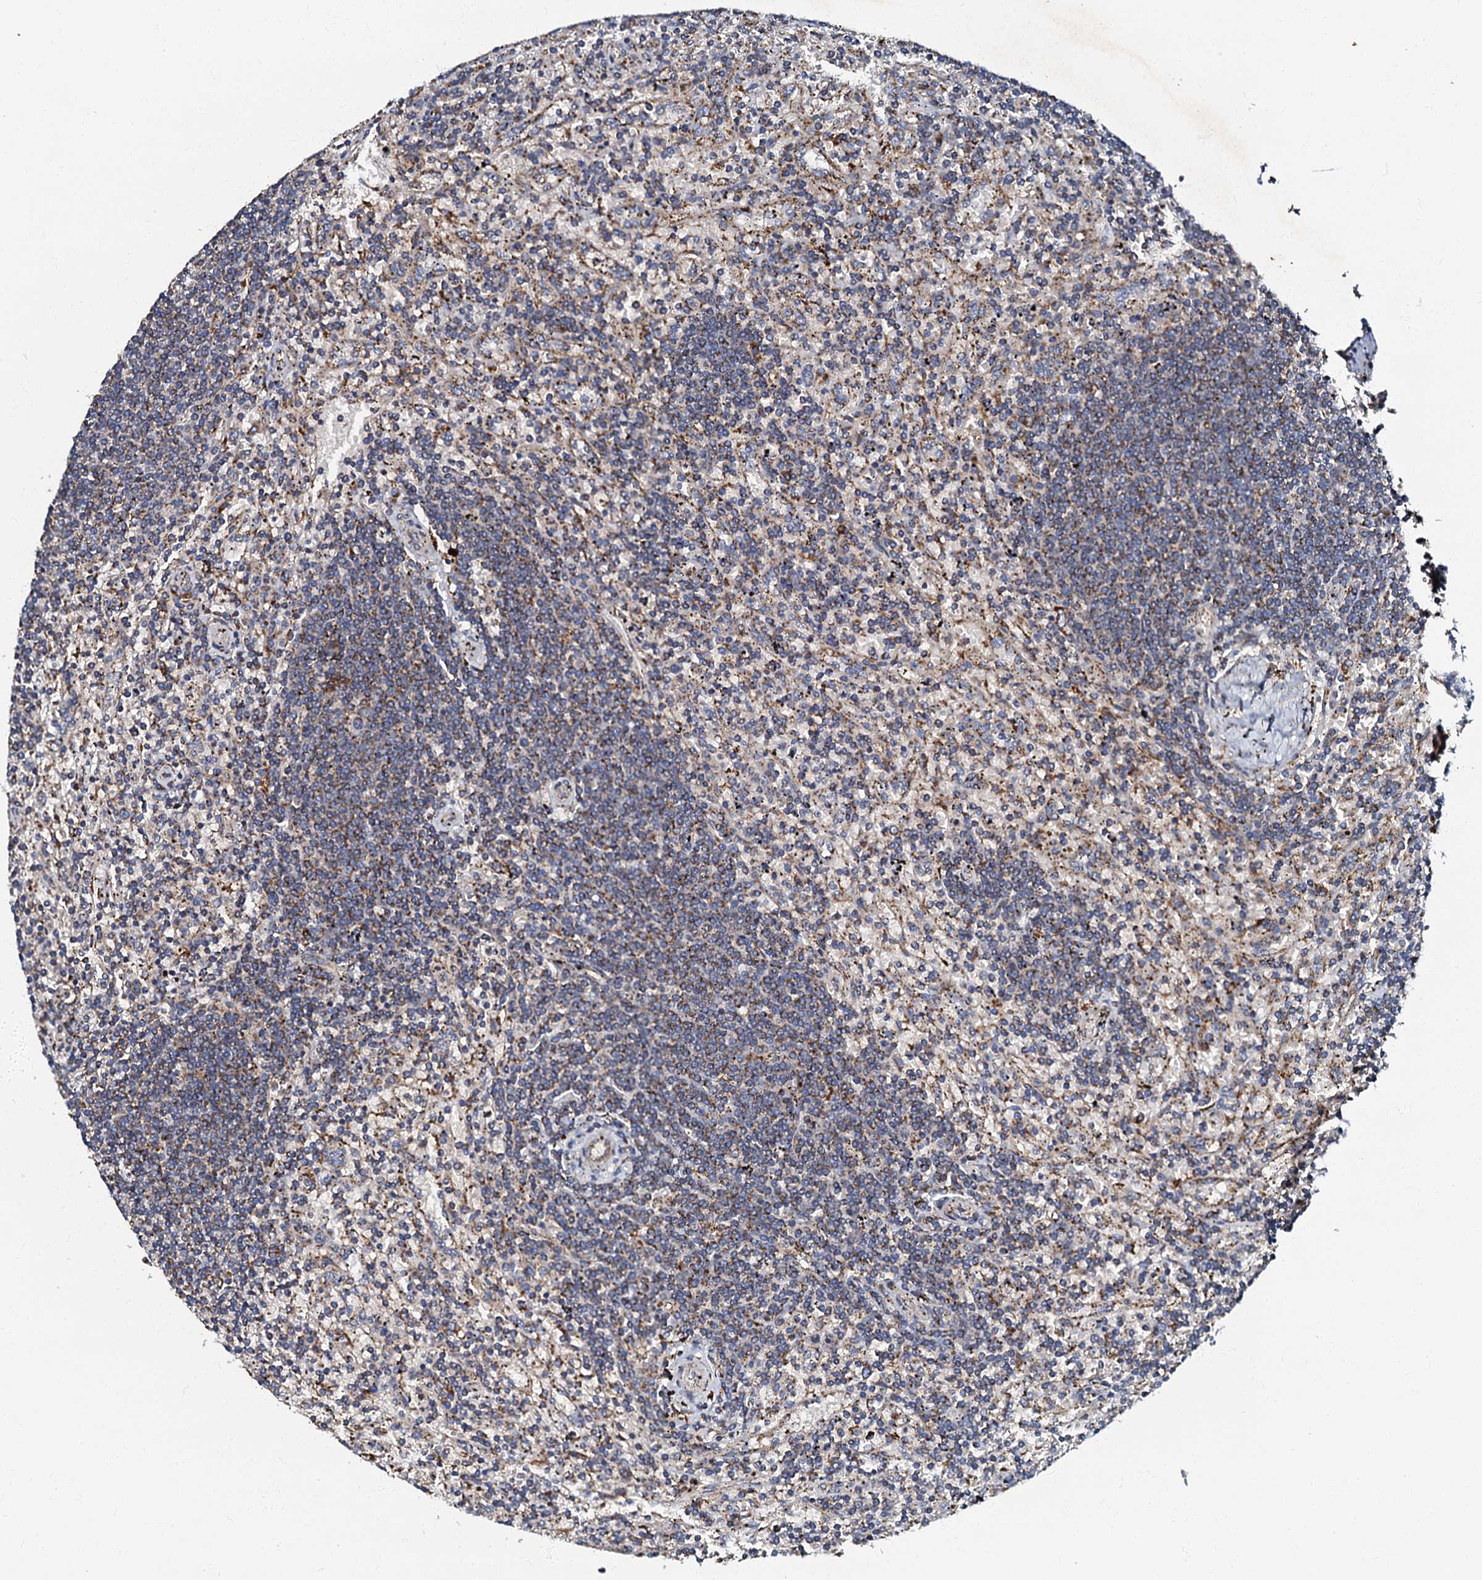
{"staining": {"intensity": "weak", "quantity": "25%-75%", "location": "cytoplasmic/membranous"}, "tissue": "lymphoma", "cell_type": "Tumor cells", "image_type": "cancer", "snomed": [{"axis": "morphology", "description": "Malignant lymphoma, non-Hodgkin's type, Low grade"}, {"axis": "topography", "description": "Spleen"}], "caption": "A brown stain labels weak cytoplasmic/membranous staining of a protein in human lymphoma tumor cells.", "gene": "NDUFA12", "patient": {"sex": "male", "age": 76}}